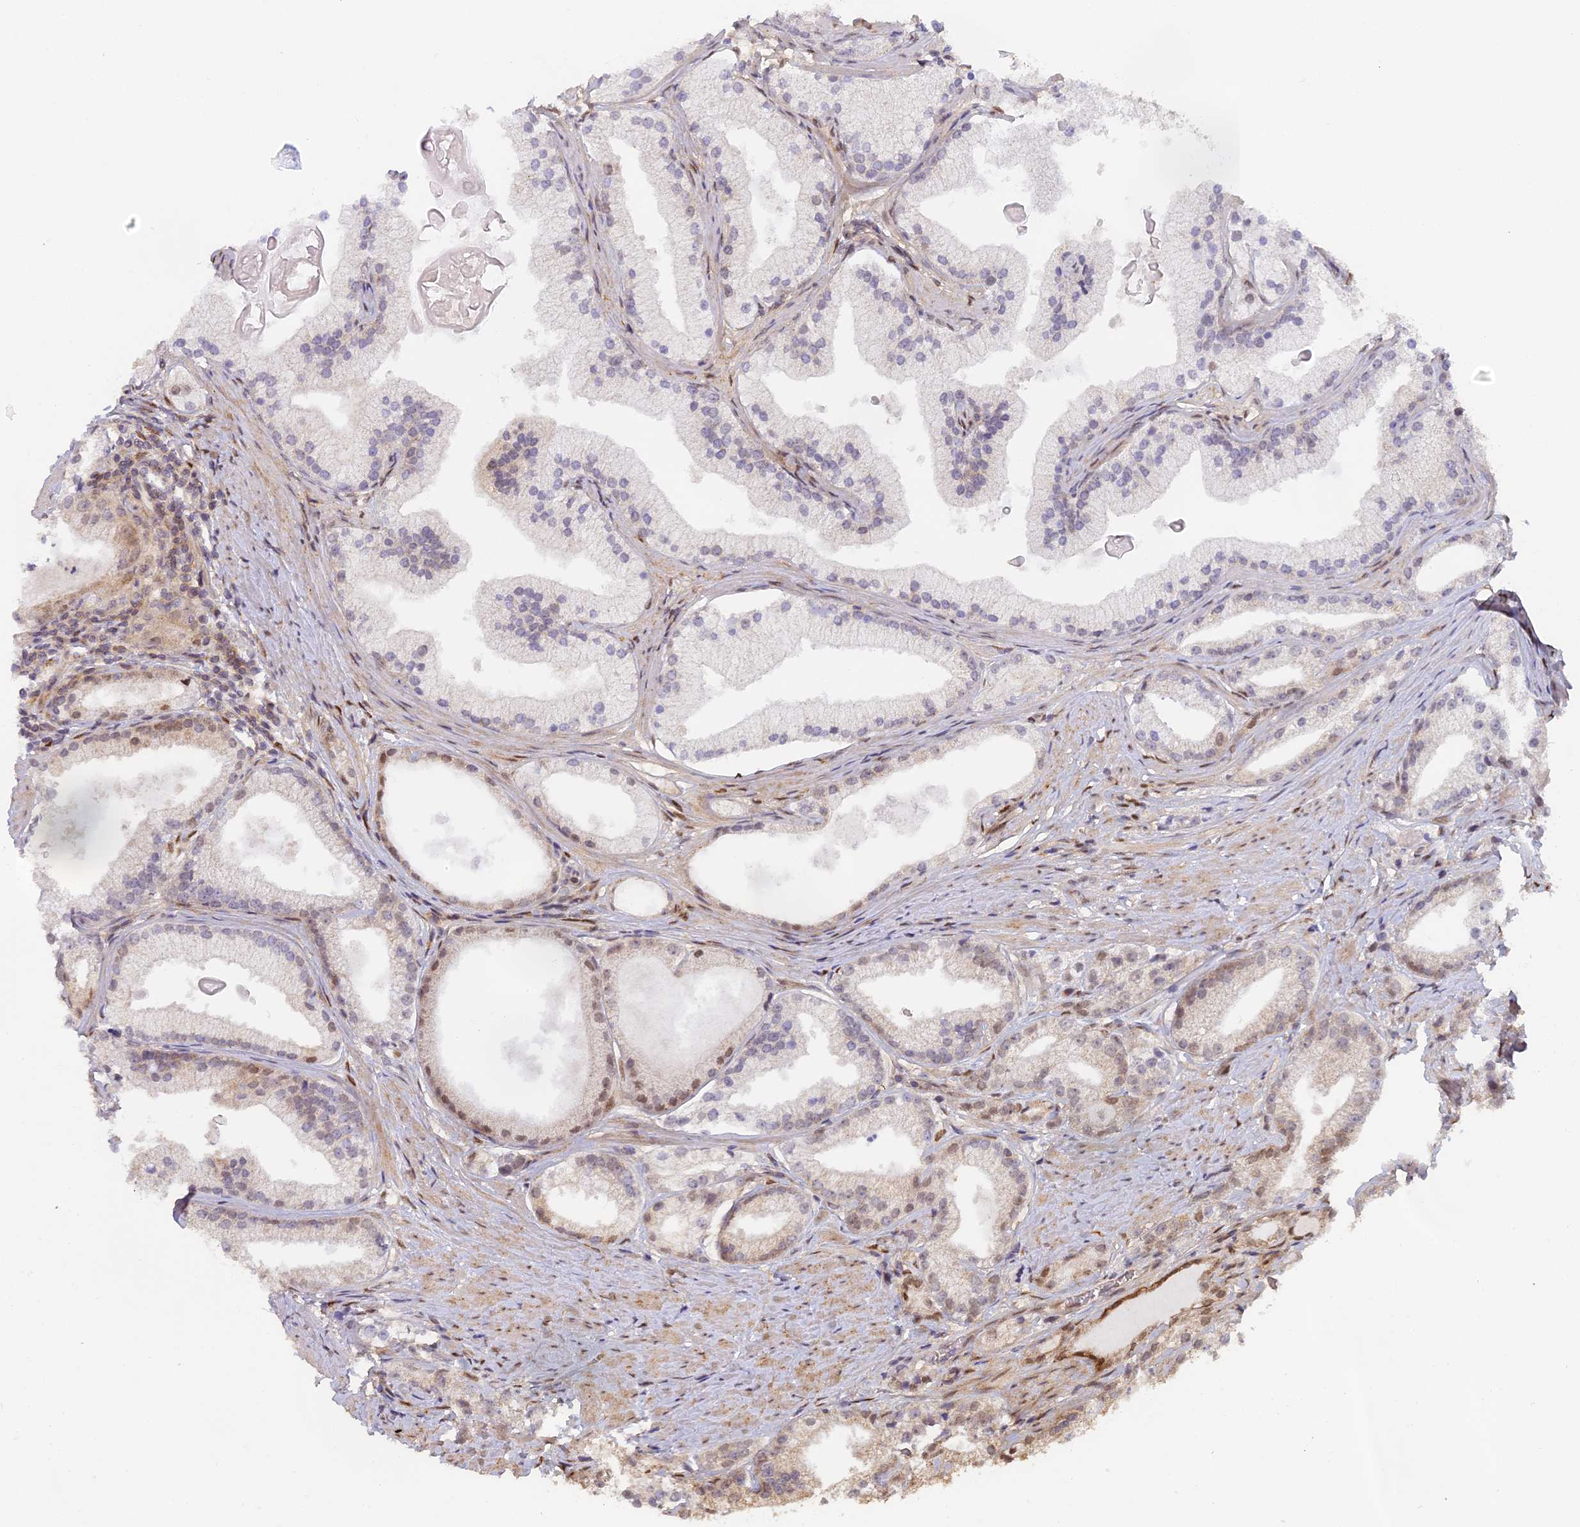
{"staining": {"intensity": "weak", "quantity": "<25%", "location": "nuclear"}, "tissue": "prostate cancer", "cell_type": "Tumor cells", "image_type": "cancer", "snomed": [{"axis": "morphology", "description": "Adenocarcinoma, Low grade"}, {"axis": "topography", "description": "Prostate"}], "caption": "An IHC image of adenocarcinoma (low-grade) (prostate) is shown. There is no staining in tumor cells of adenocarcinoma (low-grade) (prostate).", "gene": "MYBL2", "patient": {"sex": "male", "age": 57}}